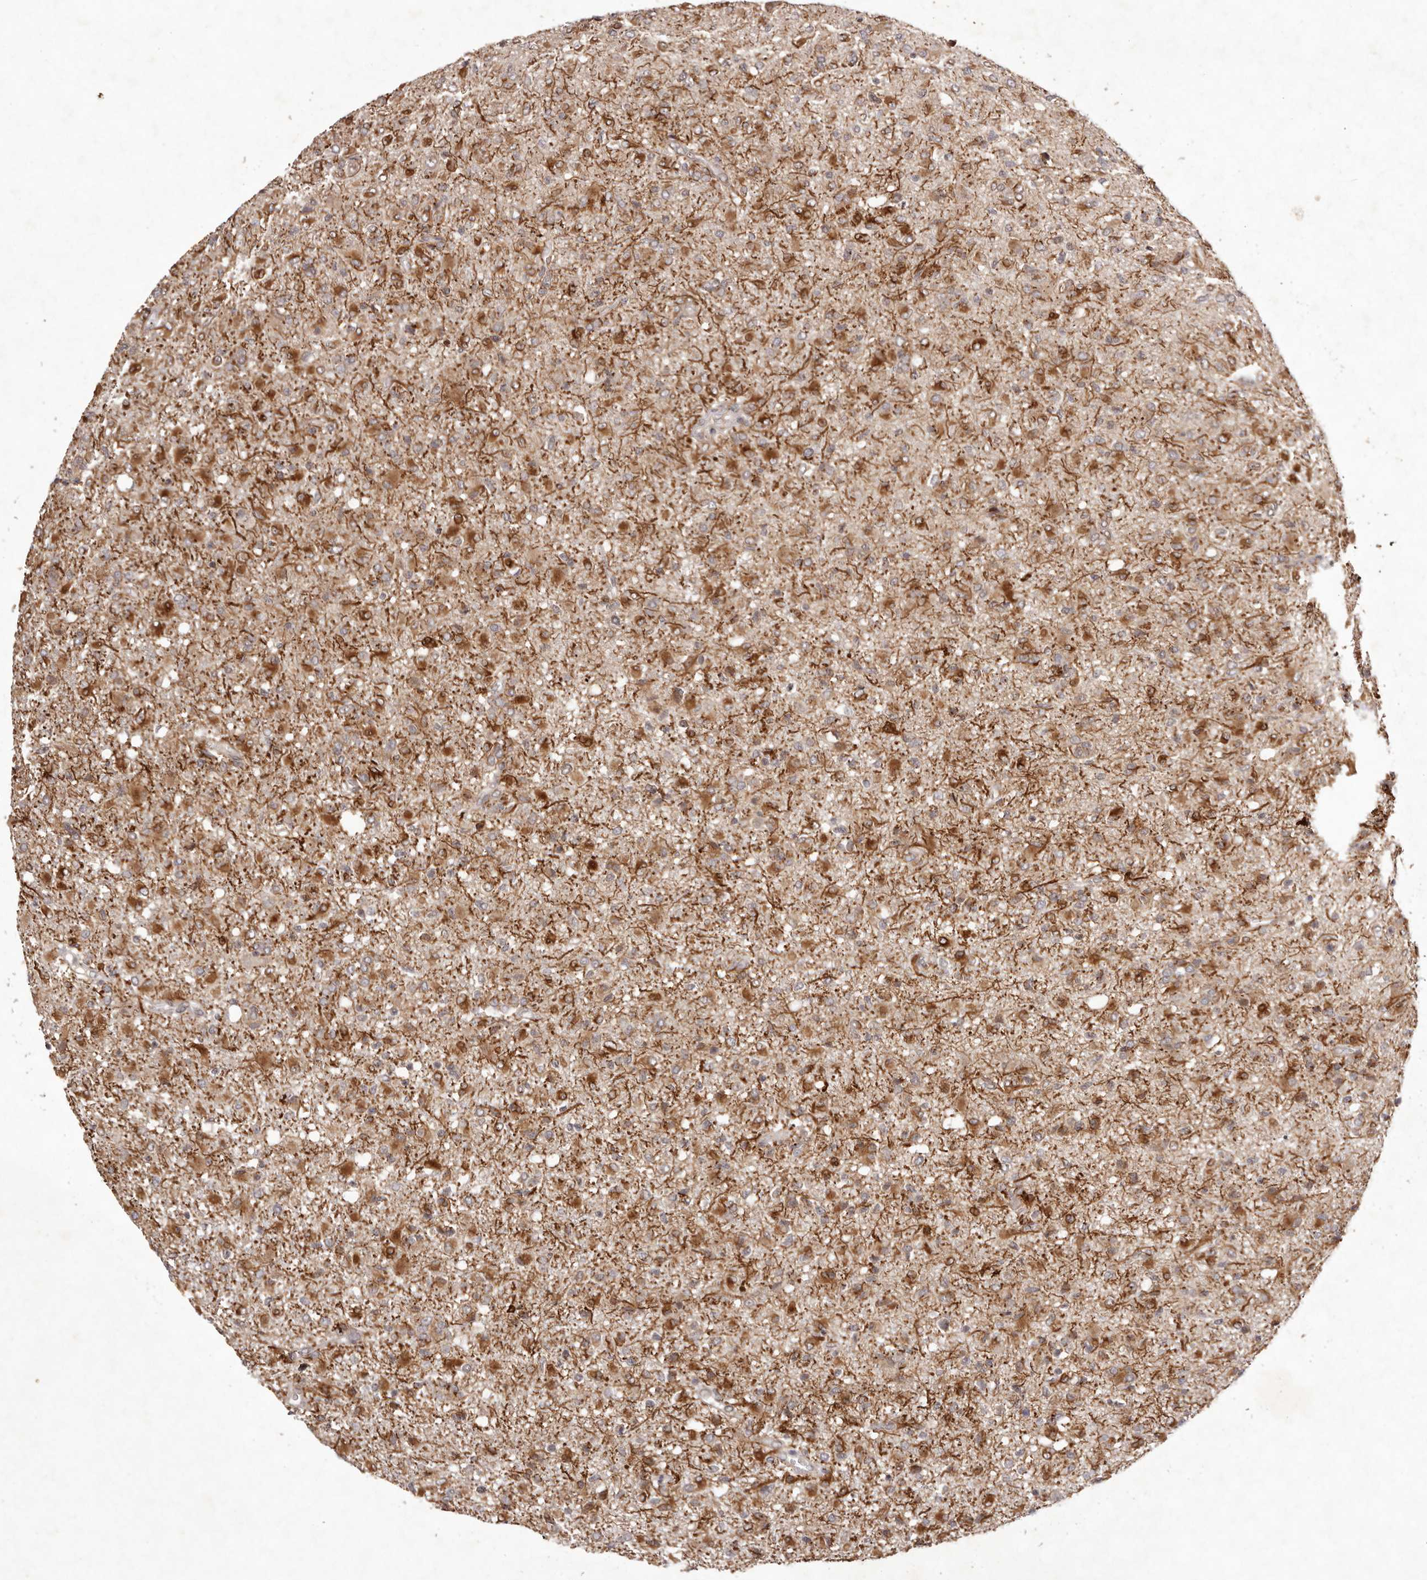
{"staining": {"intensity": "strong", "quantity": "<25%", "location": "cytoplasmic/membranous"}, "tissue": "glioma", "cell_type": "Tumor cells", "image_type": "cancer", "snomed": [{"axis": "morphology", "description": "Glioma, malignant, High grade"}, {"axis": "topography", "description": "Brain"}], "caption": "This is an image of IHC staining of malignant glioma (high-grade), which shows strong expression in the cytoplasmic/membranous of tumor cells.", "gene": "BUD31", "patient": {"sex": "female", "age": 57}}